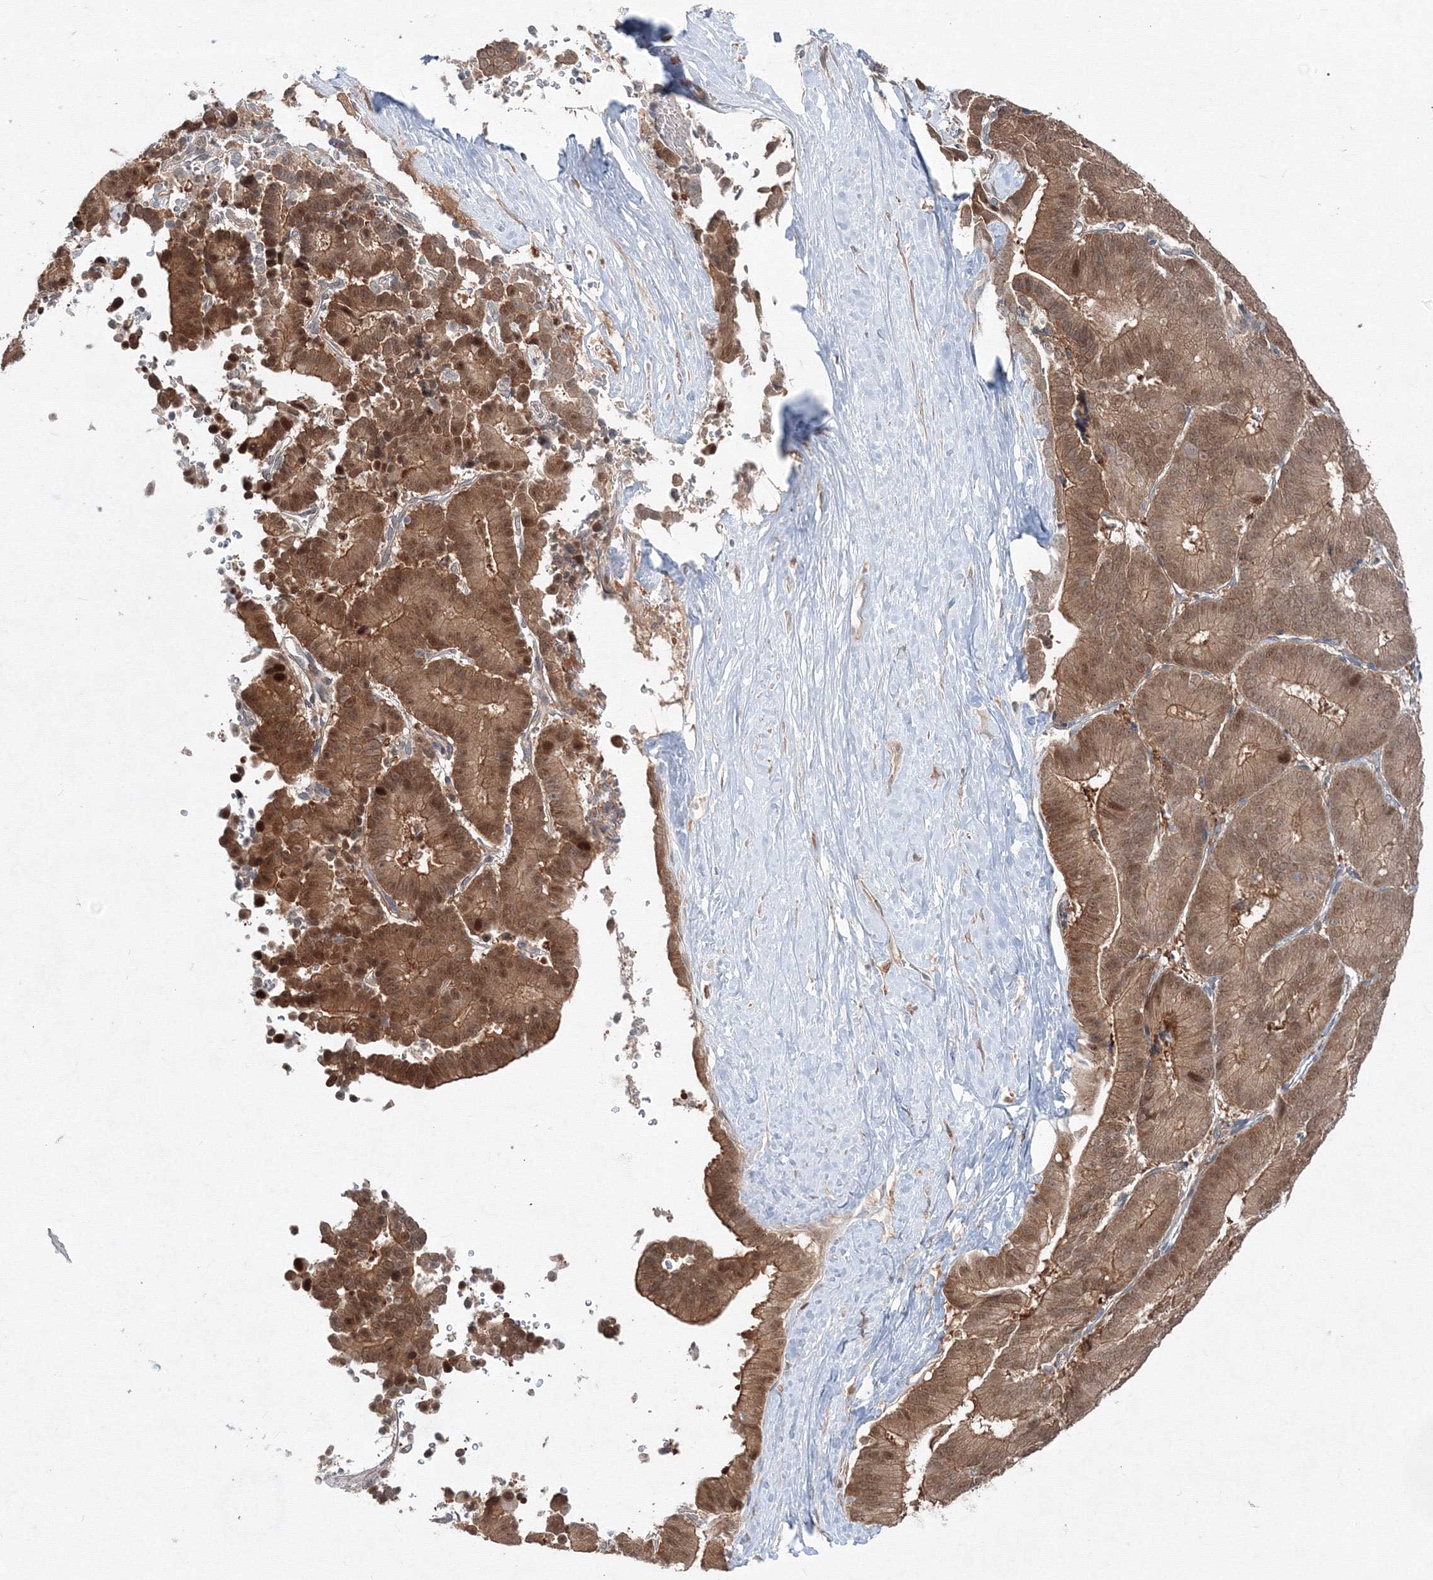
{"staining": {"intensity": "moderate", "quantity": ">75%", "location": "cytoplasmic/membranous,nuclear"}, "tissue": "liver cancer", "cell_type": "Tumor cells", "image_type": "cancer", "snomed": [{"axis": "morphology", "description": "Cholangiocarcinoma"}, {"axis": "topography", "description": "Liver"}], "caption": "Liver cholangiocarcinoma tissue displays moderate cytoplasmic/membranous and nuclear staining in about >75% of tumor cells (brown staining indicates protein expression, while blue staining denotes nuclei).", "gene": "MKRN2", "patient": {"sex": "female", "age": 75}}